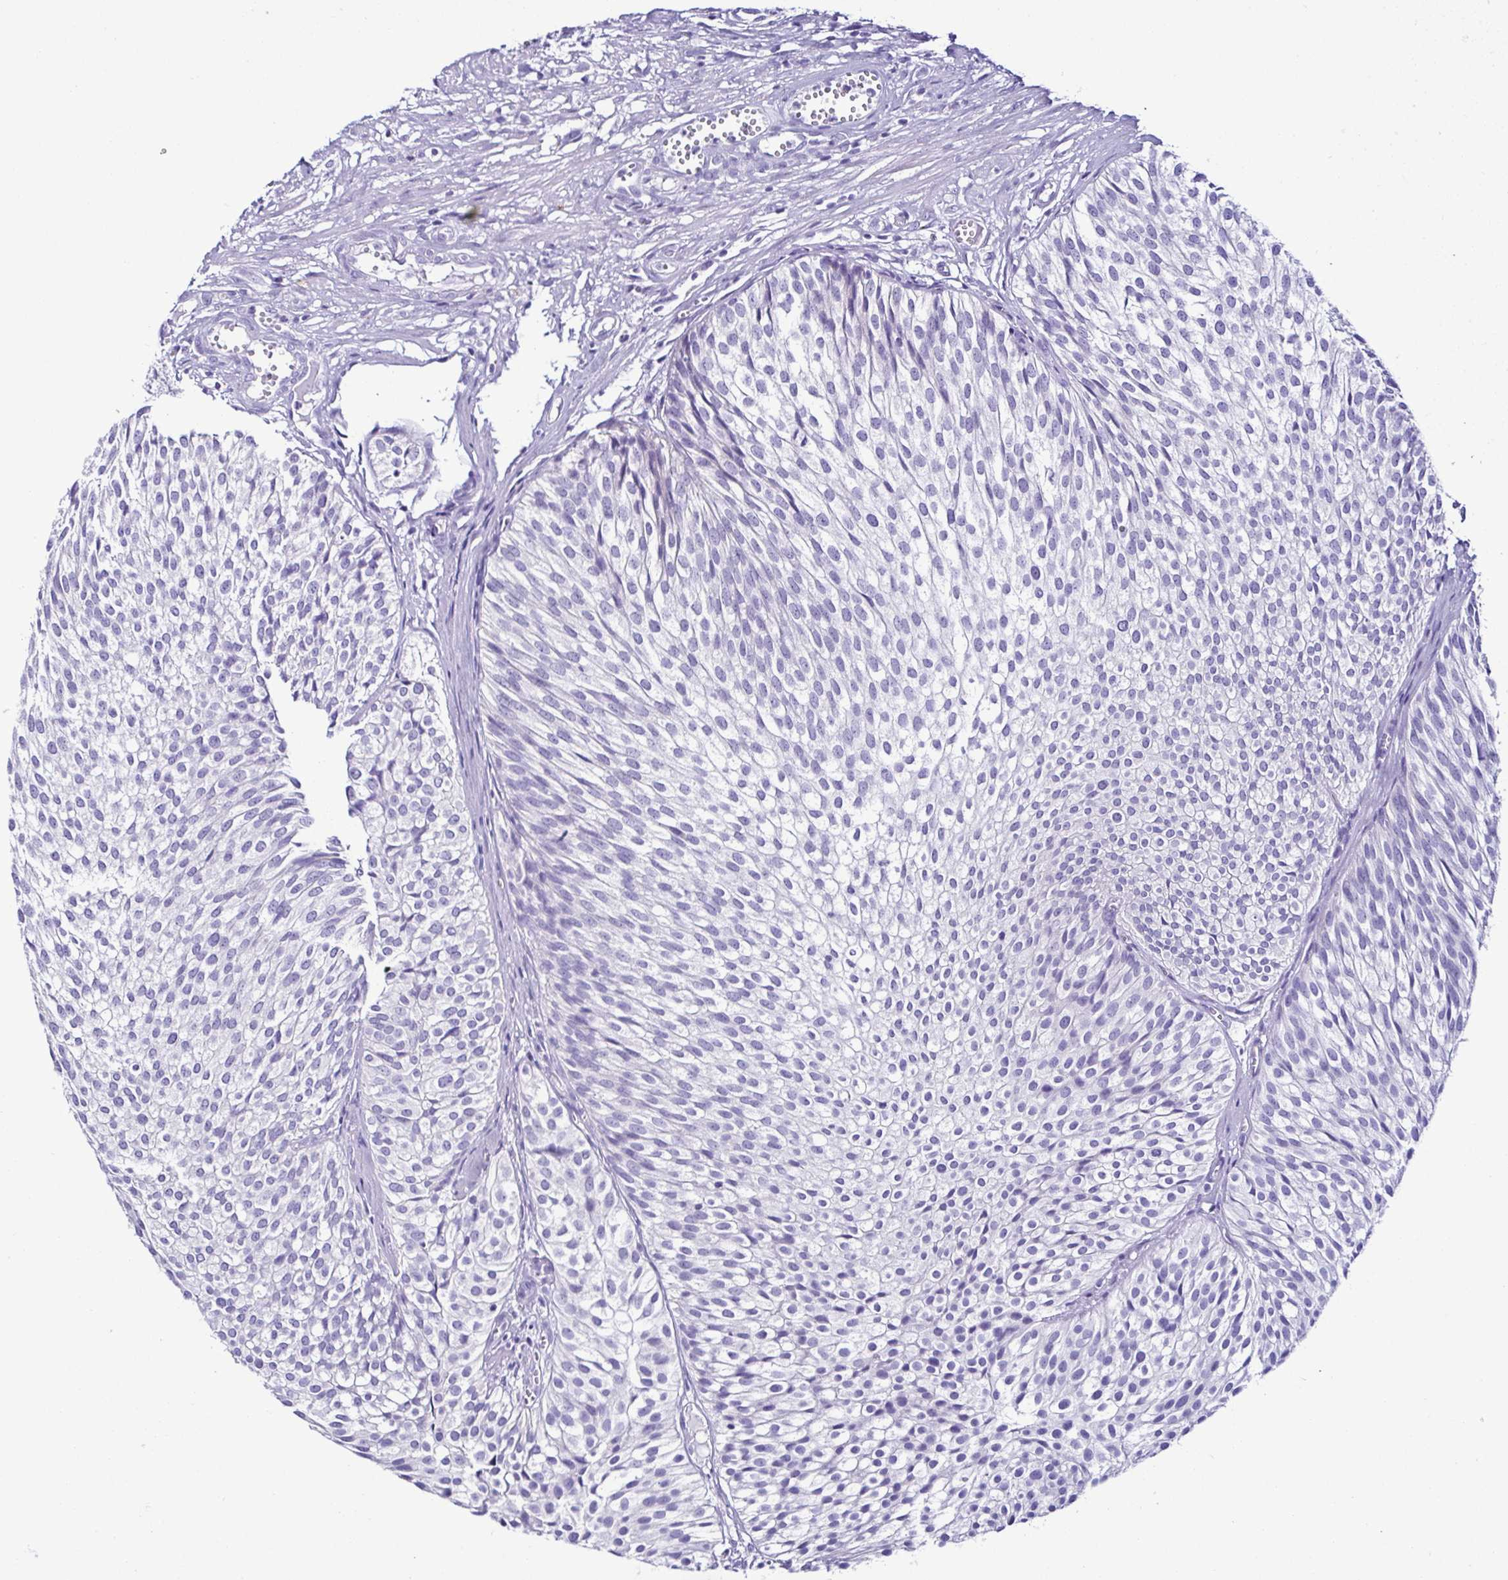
{"staining": {"intensity": "negative", "quantity": "none", "location": "none"}, "tissue": "urothelial cancer", "cell_type": "Tumor cells", "image_type": "cancer", "snomed": [{"axis": "morphology", "description": "Urothelial carcinoma, Low grade"}, {"axis": "topography", "description": "Urinary bladder"}], "caption": "An IHC micrograph of low-grade urothelial carcinoma is shown. There is no staining in tumor cells of low-grade urothelial carcinoma.", "gene": "SRL", "patient": {"sex": "male", "age": 91}}